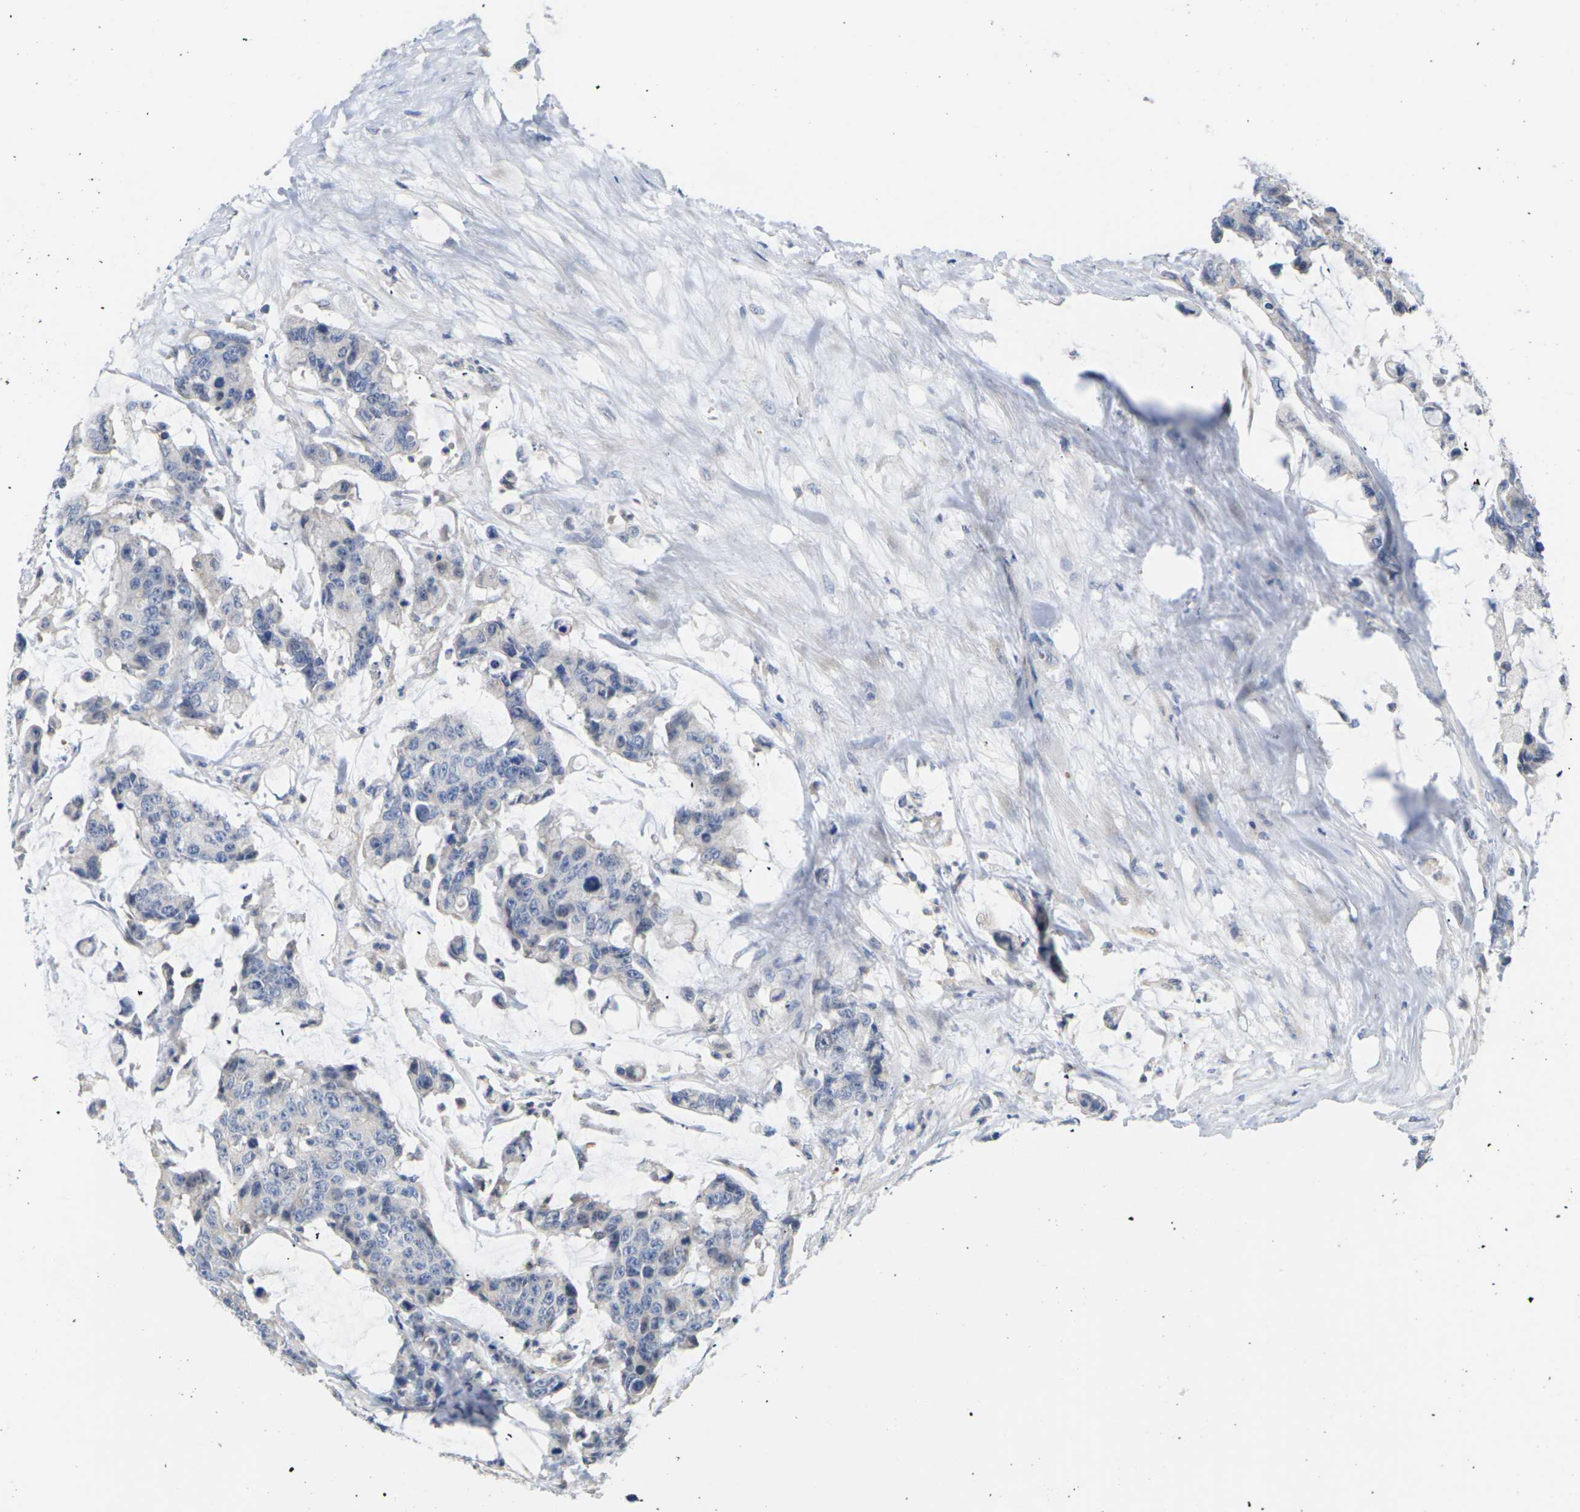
{"staining": {"intensity": "negative", "quantity": "none", "location": "none"}, "tissue": "colorectal cancer", "cell_type": "Tumor cells", "image_type": "cancer", "snomed": [{"axis": "morphology", "description": "Adenocarcinoma, NOS"}, {"axis": "topography", "description": "Colon"}], "caption": "Immunohistochemistry of adenocarcinoma (colorectal) shows no expression in tumor cells. (Stains: DAB (3,3'-diaminobenzidine) immunohistochemistry with hematoxylin counter stain, Microscopy: brightfield microscopy at high magnification).", "gene": "TMCO4", "patient": {"sex": "female", "age": 86}}